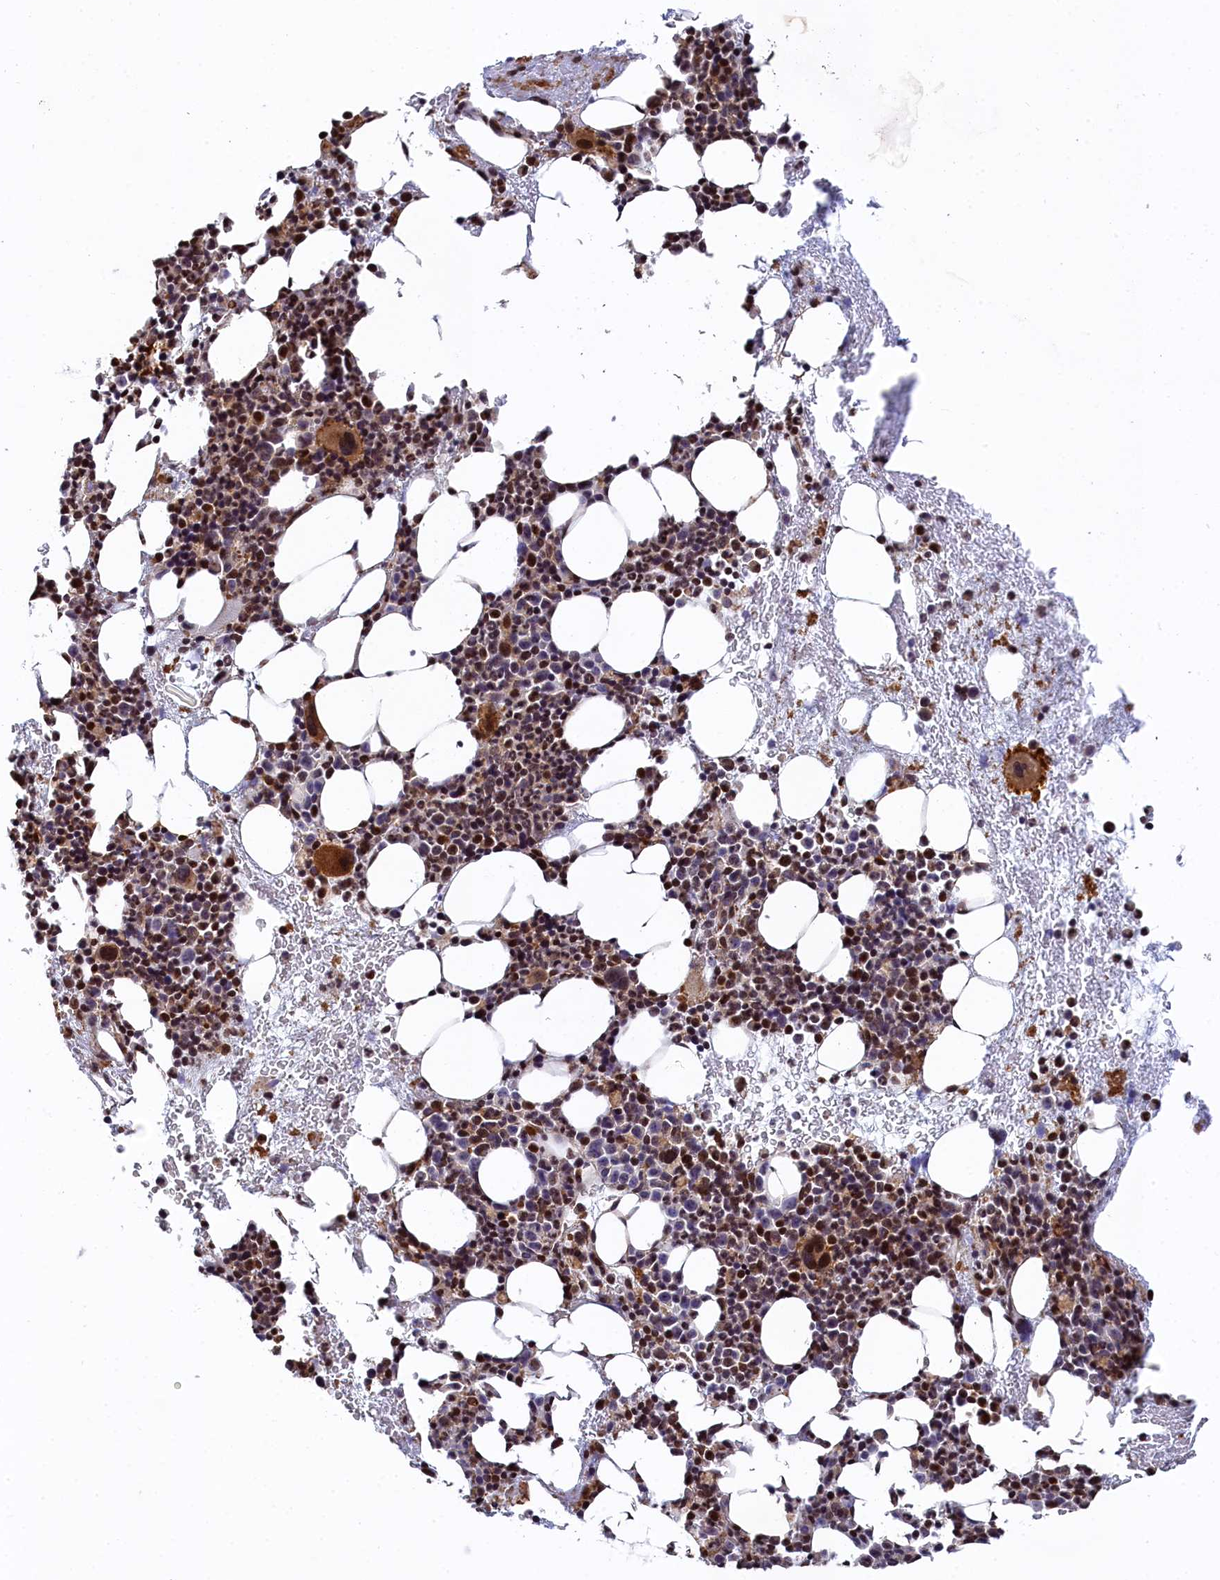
{"staining": {"intensity": "moderate", "quantity": "25%-75%", "location": "cytoplasmic/membranous,nuclear"}, "tissue": "bone marrow", "cell_type": "Hematopoietic cells", "image_type": "normal", "snomed": [{"axis": "morphology", "description": "Normal tissue, NOS"}, {"axis": "topography", "description": "Bone marrow"}], "caption": "Moderate cytoplasmic/membranous,nuclear positivity is seen in about 25%-75% of hematopoietic cells in unremarkable bone marrow. The staining was performed using DAB, with brown indicating positive protein expression. Nuclei are stained blue with hematoxylin.", "gene": "TGDS", "patient": {"sex": "female", "age": 37}}